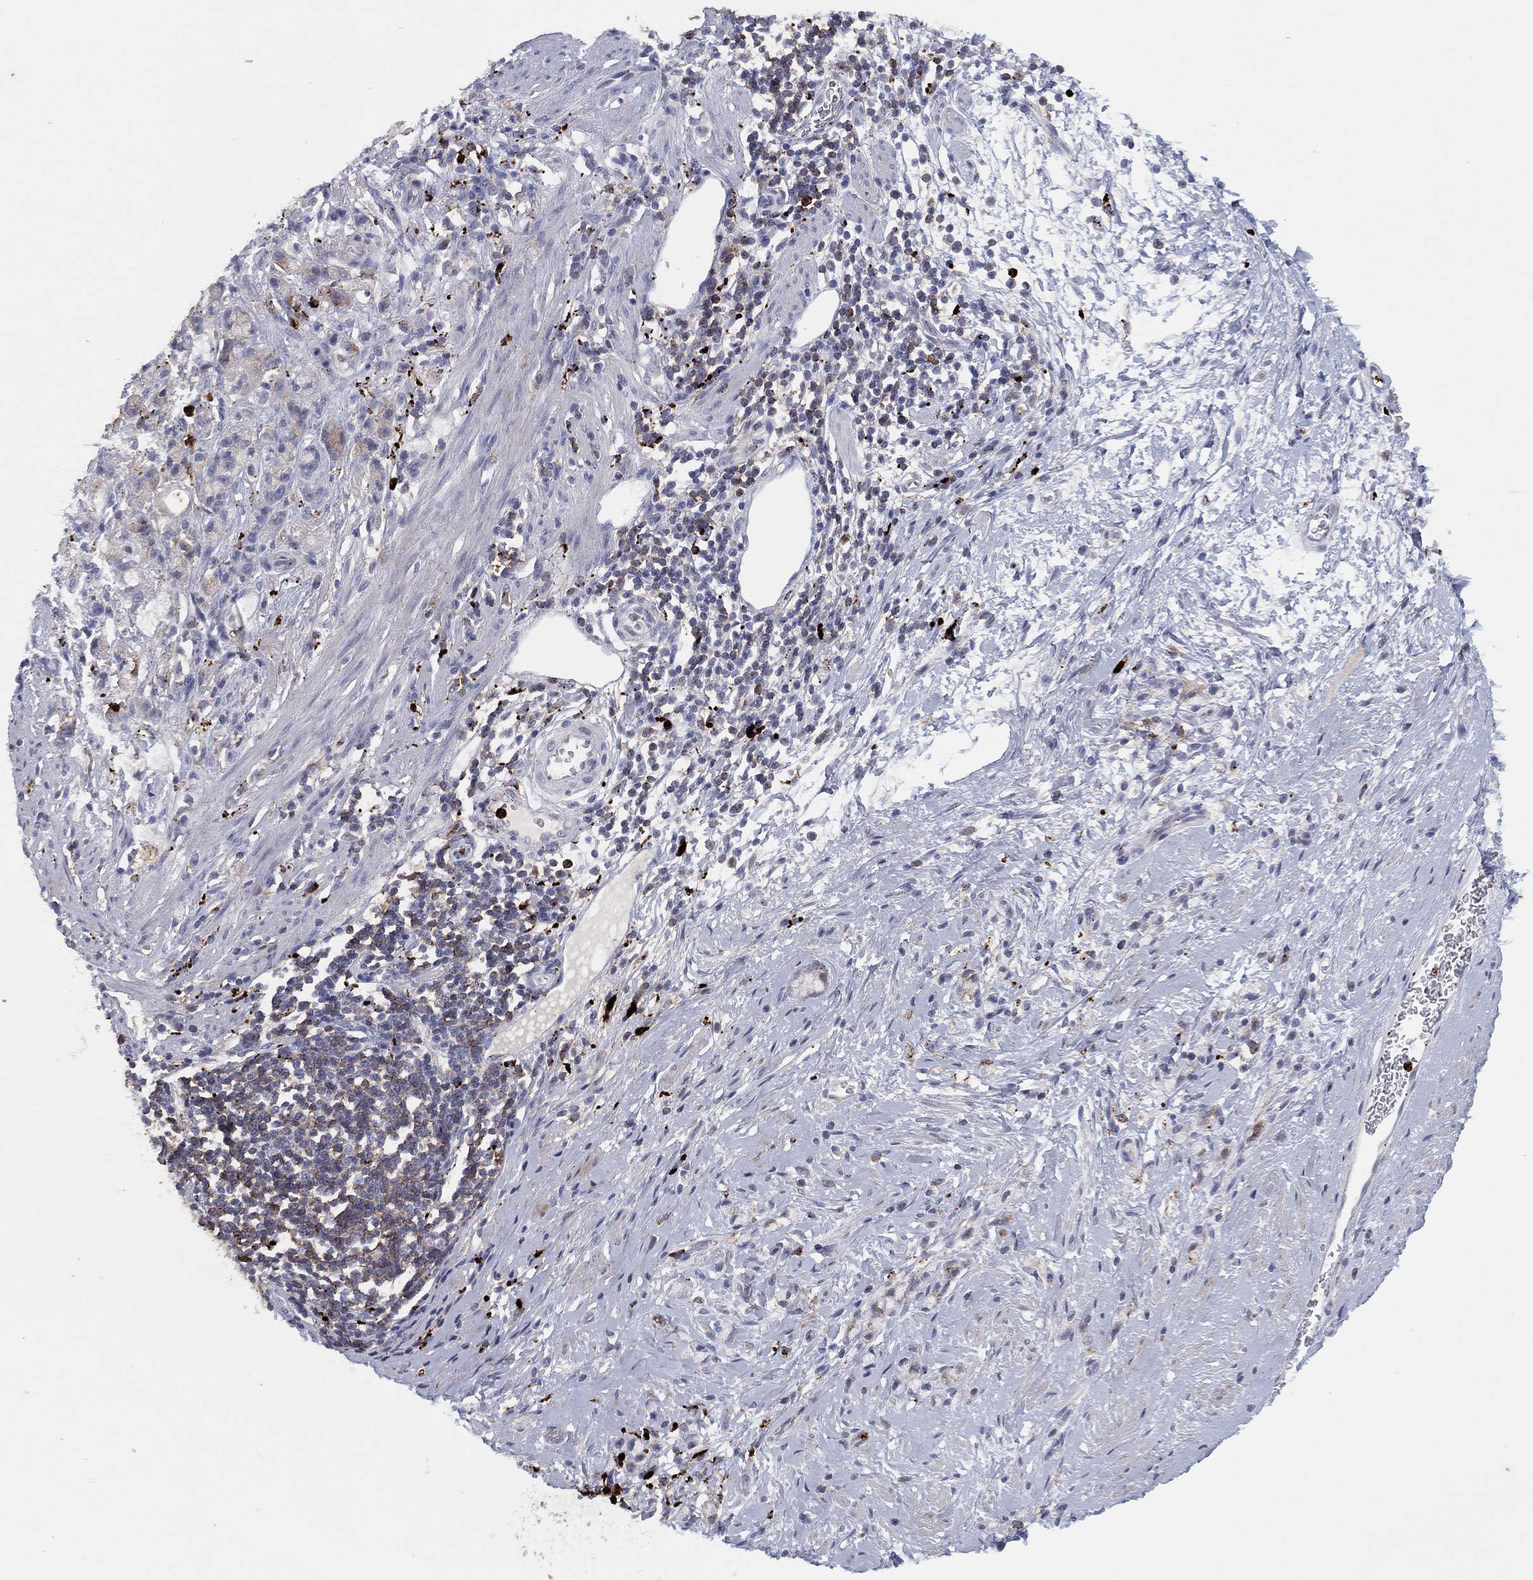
{"staining": {"intensity": "negative", "quantity": "none", "location": "none"}, "tissue": "stomach cancer", "cell_type": "Tumor cells", "image_type": "cancer", "snomed": [{"axis": "morphology", "description": "Adenocarcinoma, NOS"}, {"axis": "topography", "description": "Stomach"}], "caption": "This is an immunohistochemistry (IHC) micrograph of human stomach cancer (adenocarcinoma). There is no staining in tumor cells.", "gene": "PLAC8", "patient": {"sex": "male", "age": 58}}